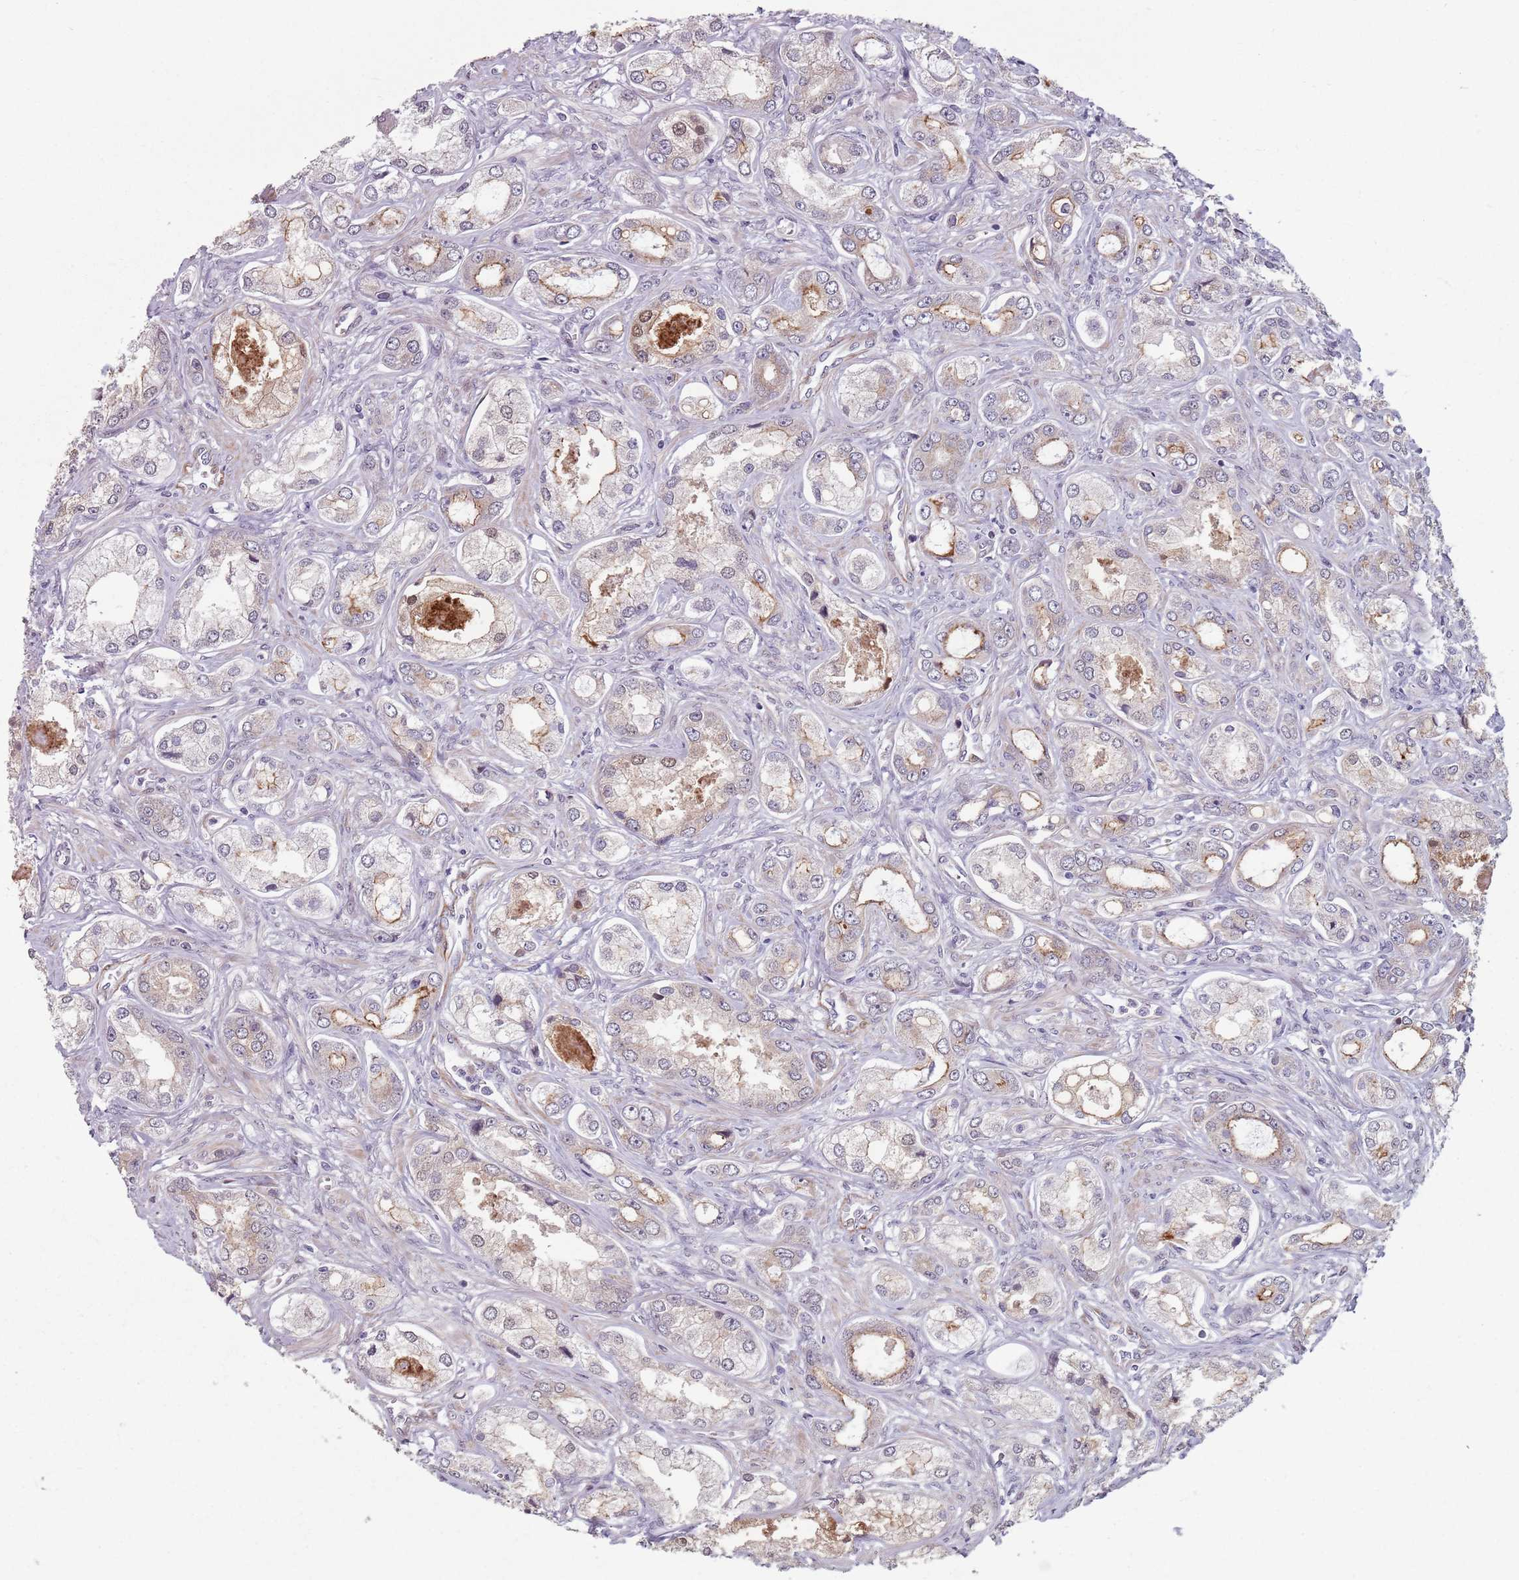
{"staining": {"intensity": "weak", "quantity": "<25%", "location": "cytoplasmic/membranous"}, "tissue": "prostate cancer", "cell_type": "Tumor cells", "image_type": "cancer", "snomed": [{"axis": "morphology", "description": "Adenocarcinoma, Low grade"}, {"axis": "topography", "description": "Prostate"}], "caption": "The immunohistochemistry image has no significant positivity in tumor cells of low-grade adenocarcinoma (prostate) tissue.", "gene": "TMC4", "patient": {"sex": "male", "age": 68}}